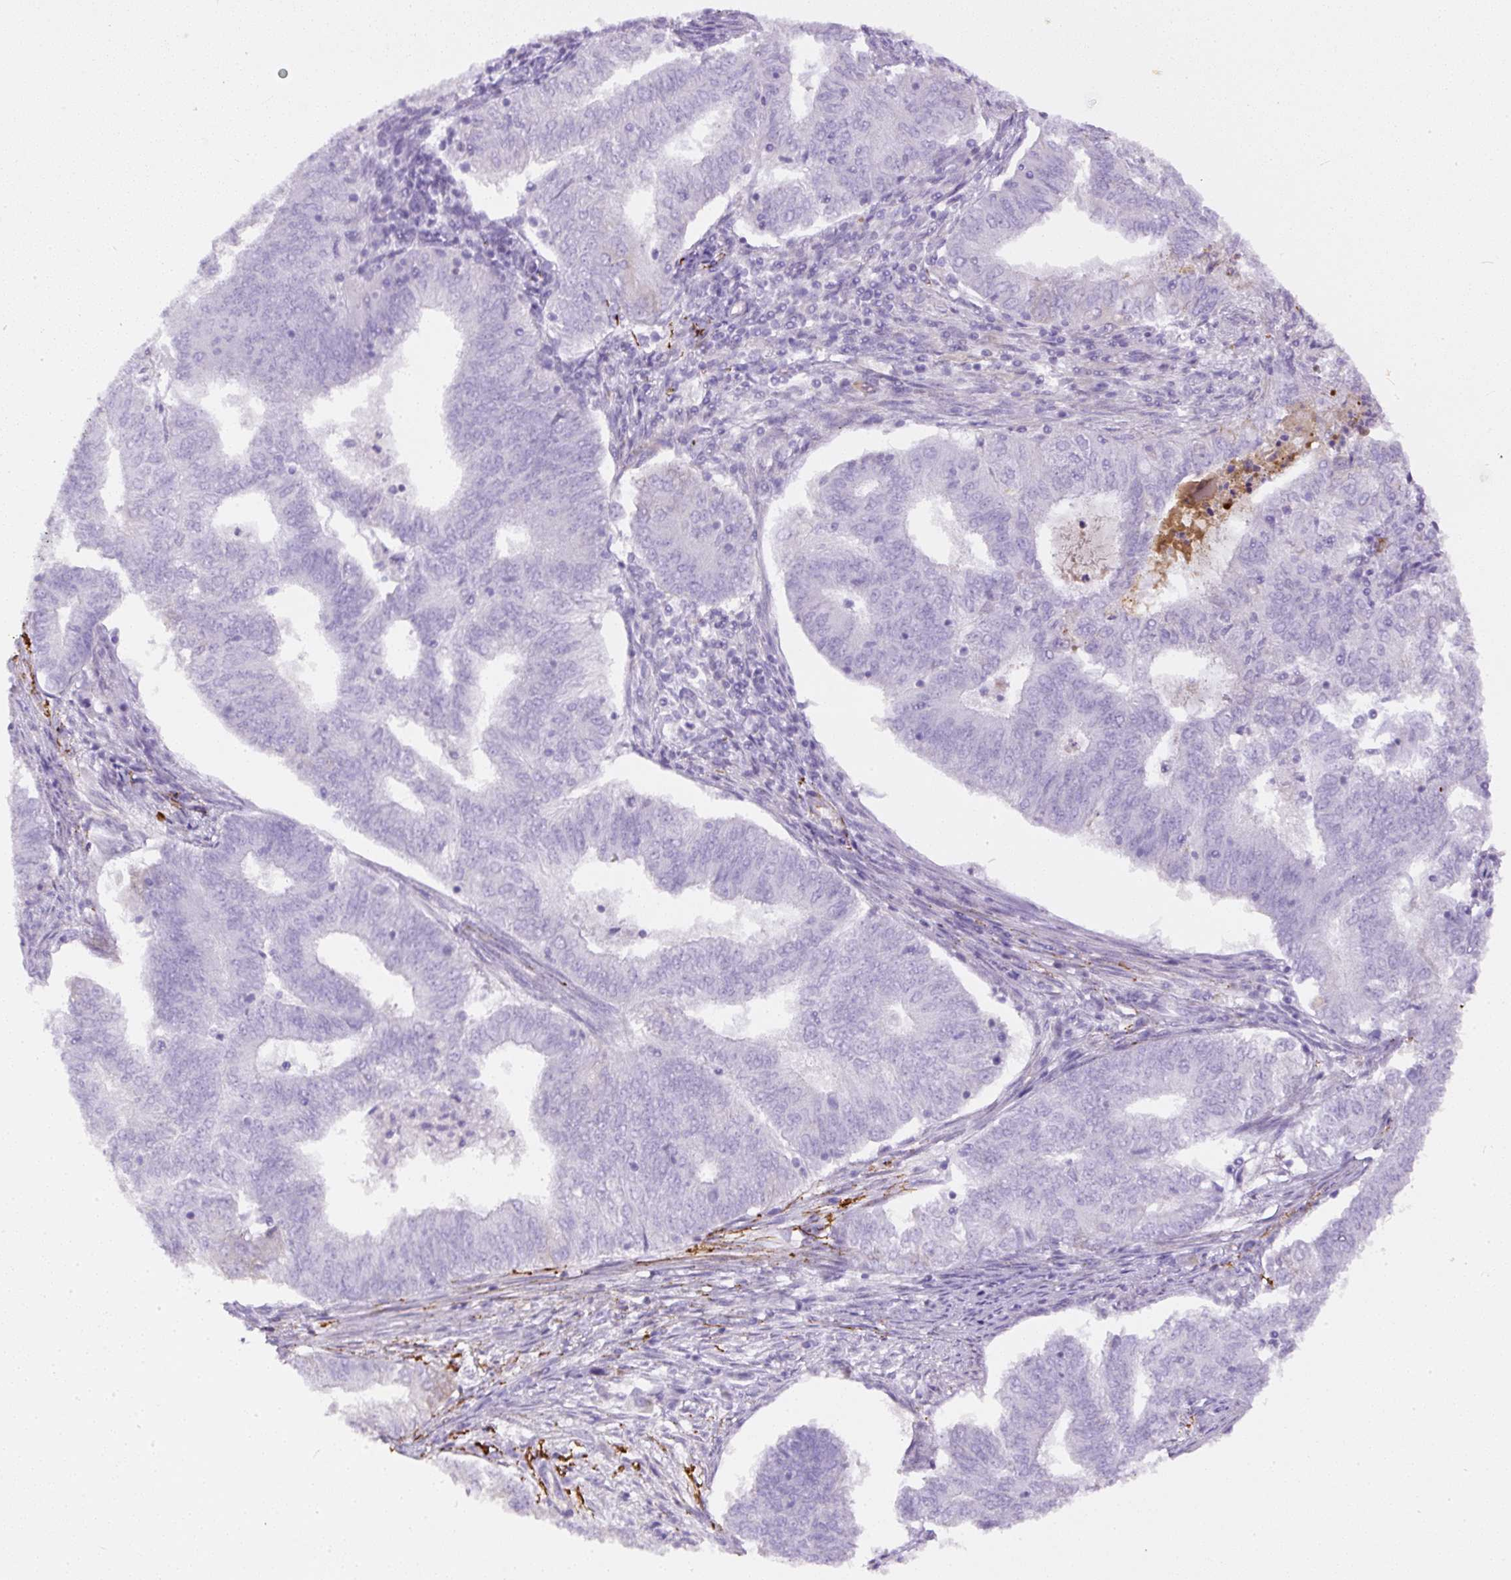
{"staining": {"intensity": "negative", "quantity": "none", "location": "none"}, "tissue": "endometrial cancer", "cell_type": "Tumor cells", "image_type": "cancer", "snomed": [{"axis": "morphology", "description": "Adenocarcinoma, NOS"}, {"axis": "topography", "description": "Endometrium"}], "caption": "A high-resolution micrograph shows immunohistochemistry (IHC) staining of endometrial cancer, which shows no significant positivity in tumor cells.", "gene": "APCS", "patient": {"sex": "female", "age": 62}}